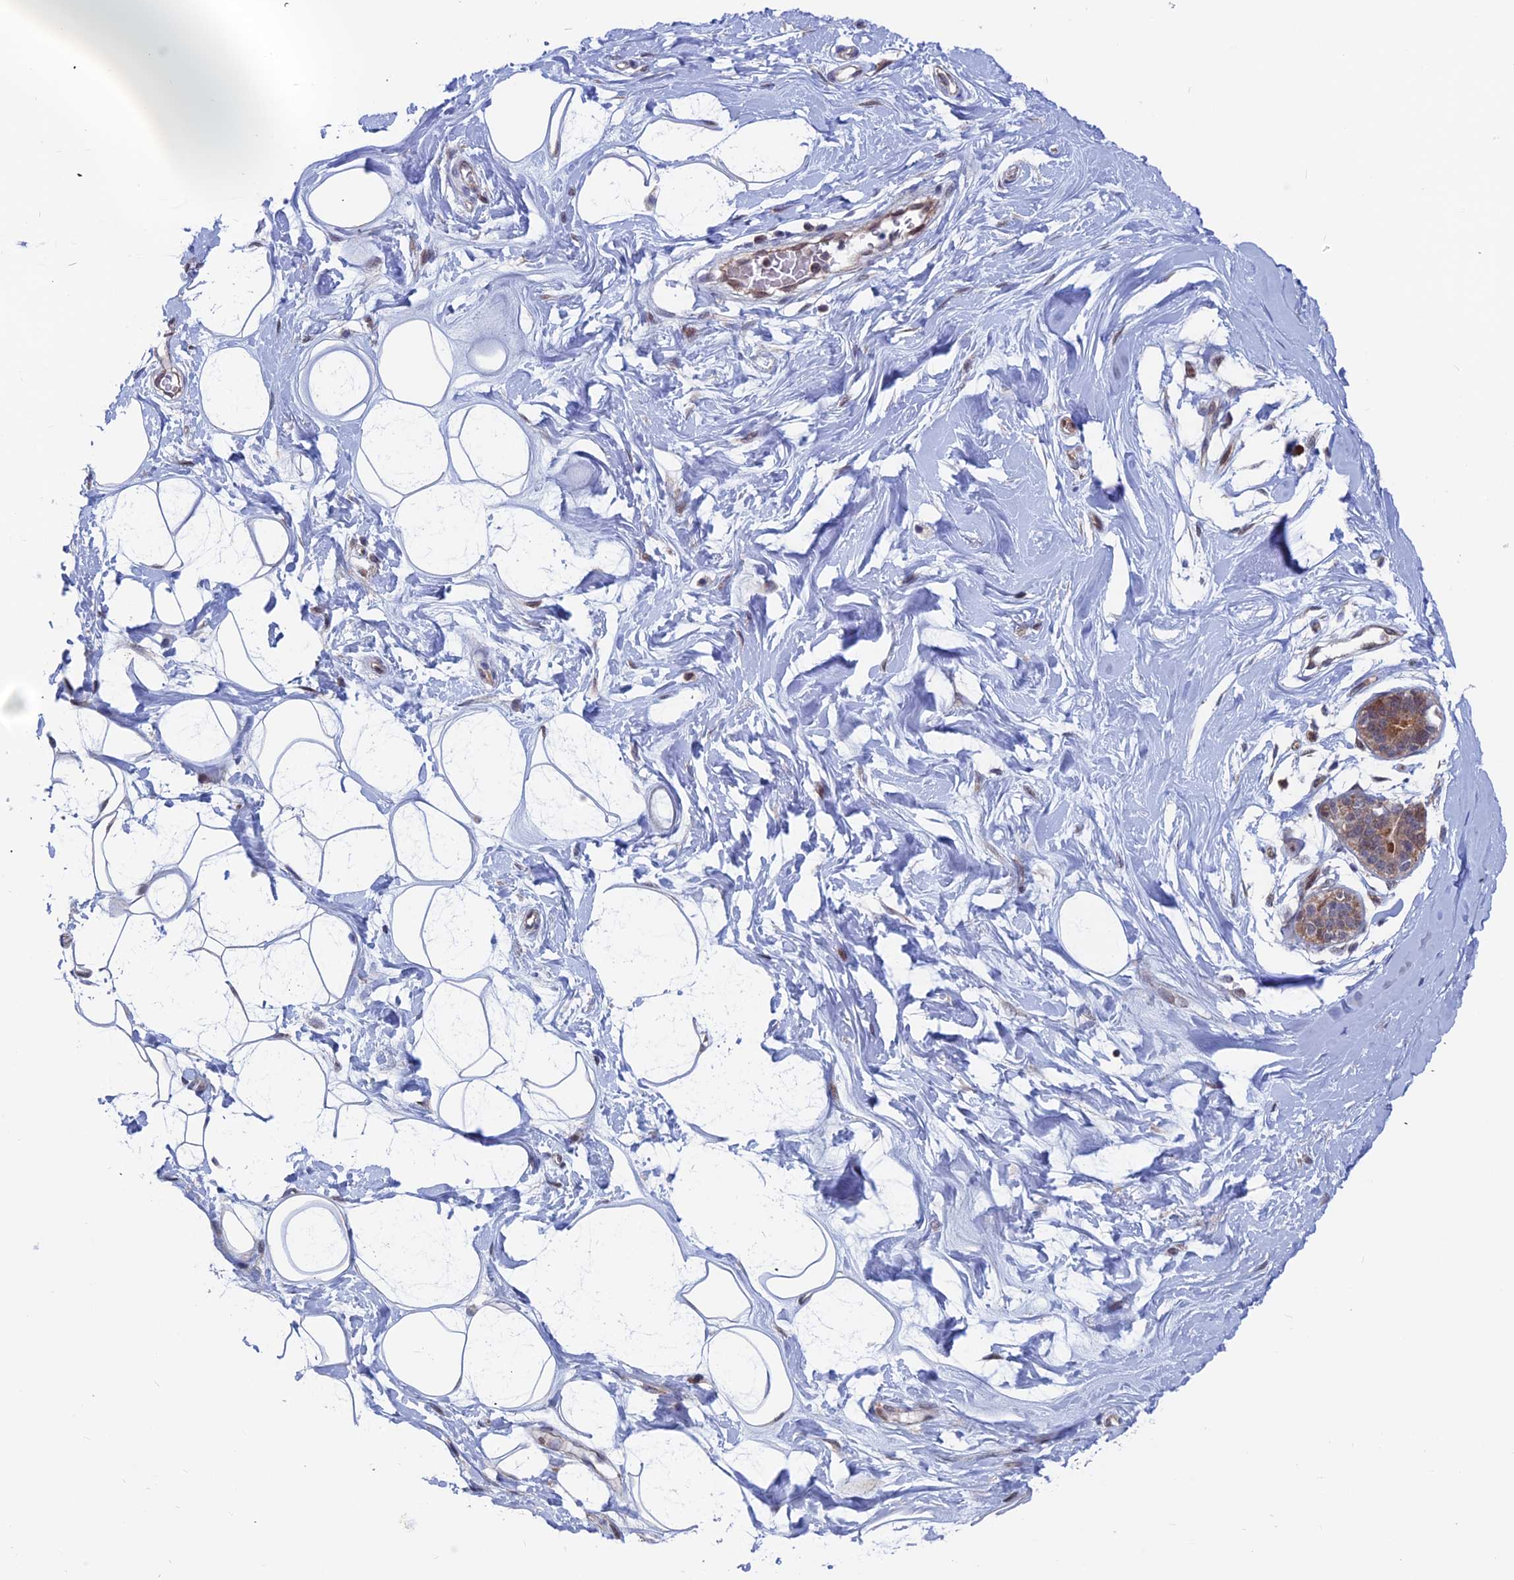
{"staining": {"intensity": "negative", "quantity": "none", "location": "none"}, "tissue": "adipose tissue", "cell_type": "Adipocytes", "image_type": "normal", "snomed": [{"axis": "morphology", "description": "Normal tissue, NOS"}, {"axis": "topography", "description": "Breast"}], "caption": "Image shows no significant protein positivity in adipocytes of unremarkable adipose tissue. (DAB immunohistochemistry, high magnification).", "gene": "IGBP1", "patient": {"sex": "female", "age": 26}}